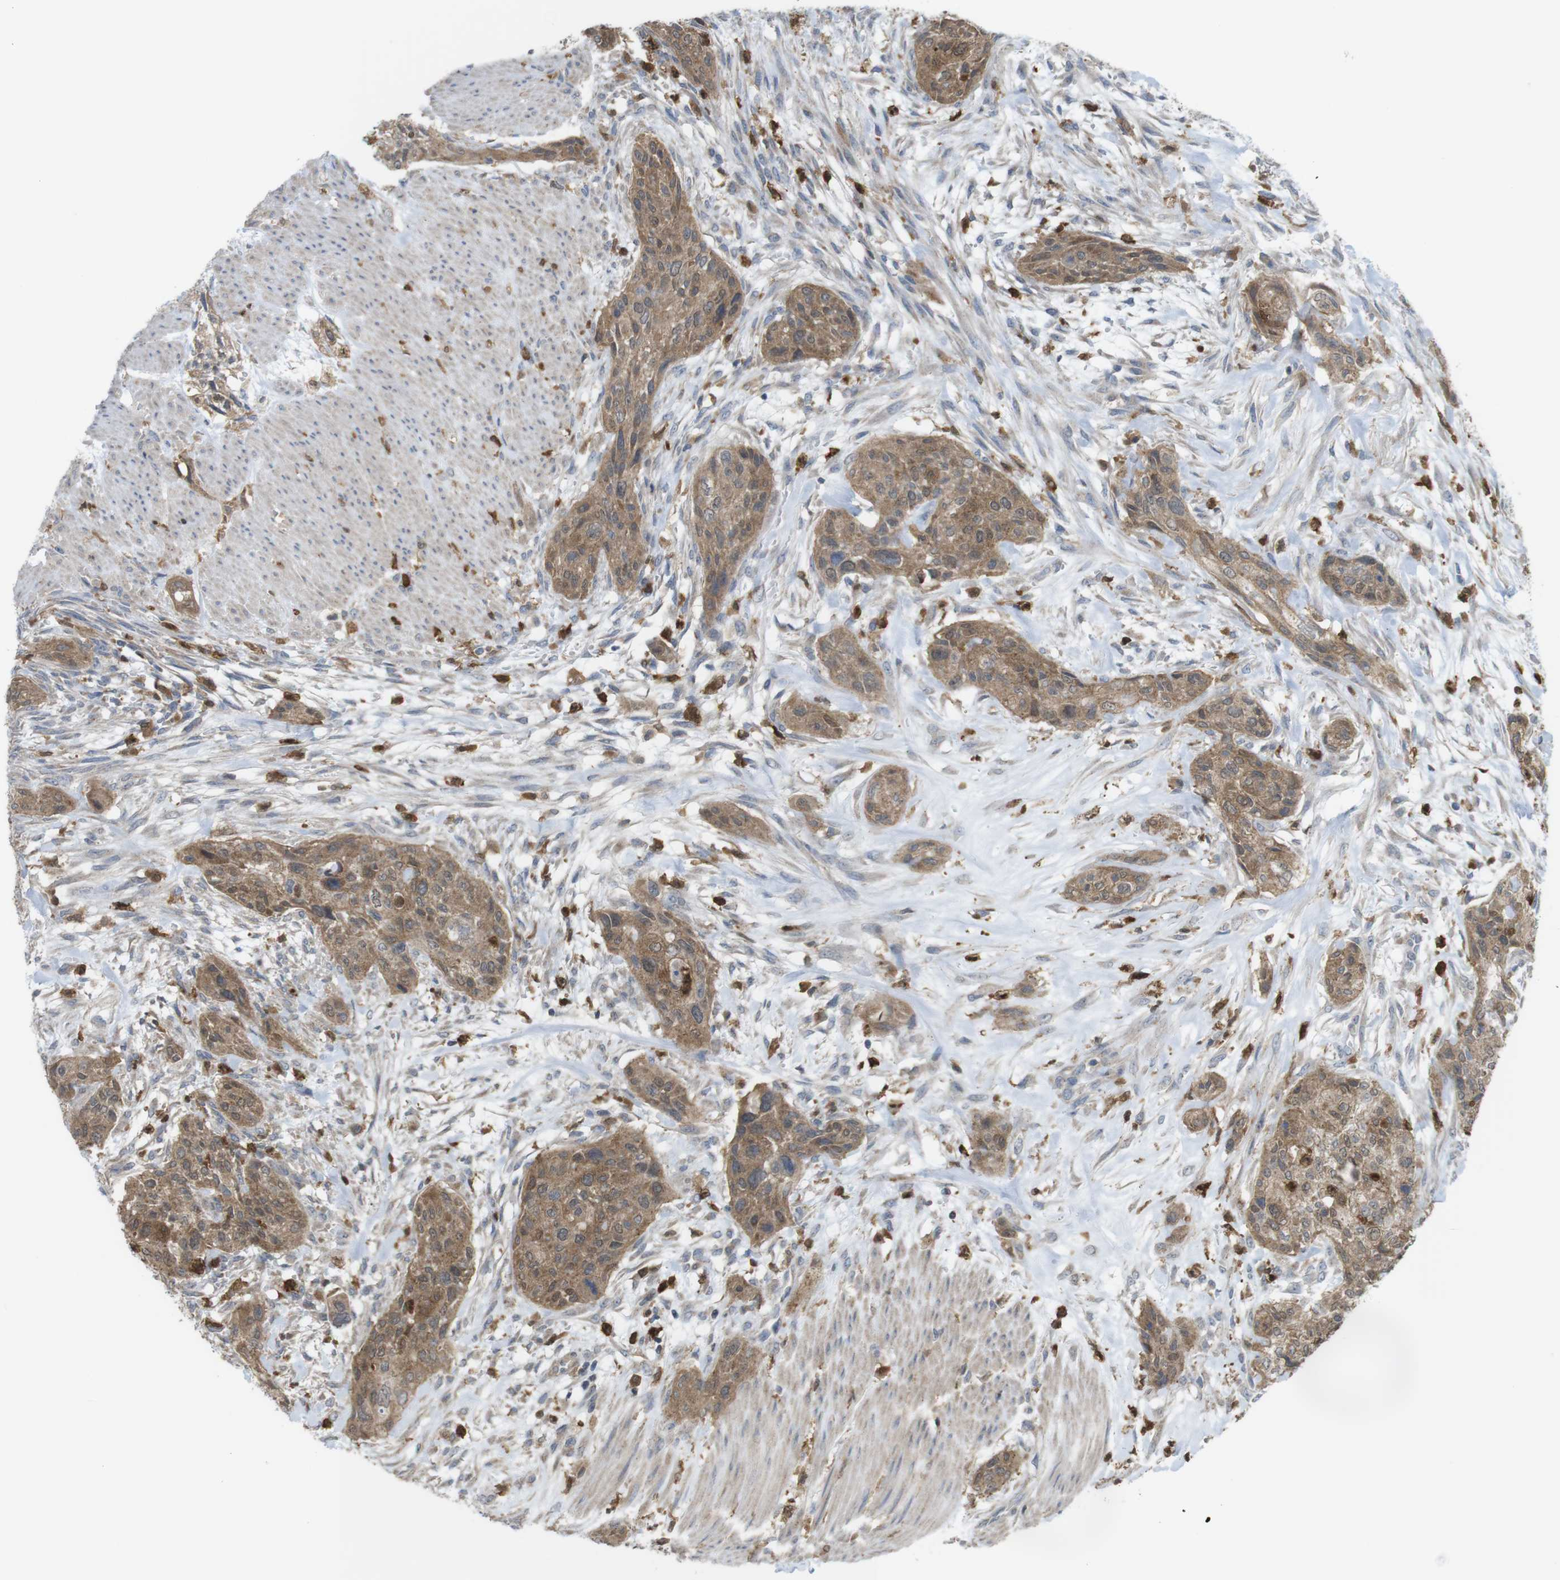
{"staining": {"intensity": "moderate", "quantity": ">75%", "location": "cytoplasmic/membranous"}, "tissue": "urothelial cancer", "cell_type": "Tumor cells", "image_type": "cancer", "snomed": [{"axis": "morphology", "description": "Urothelial carcinoma, High grade"}, {"axis": "topography", "description": "Urinary bladder"}], "caption": "Protein staining by immunohistochemistry (IHC) demonstrates moderate cytoplasmic/membranous expression in about >75% of tumor cells in high-grade urothelial carcinoma.", "gene": "PRKCD", "patient": {"sex": "male", "age": 35}}